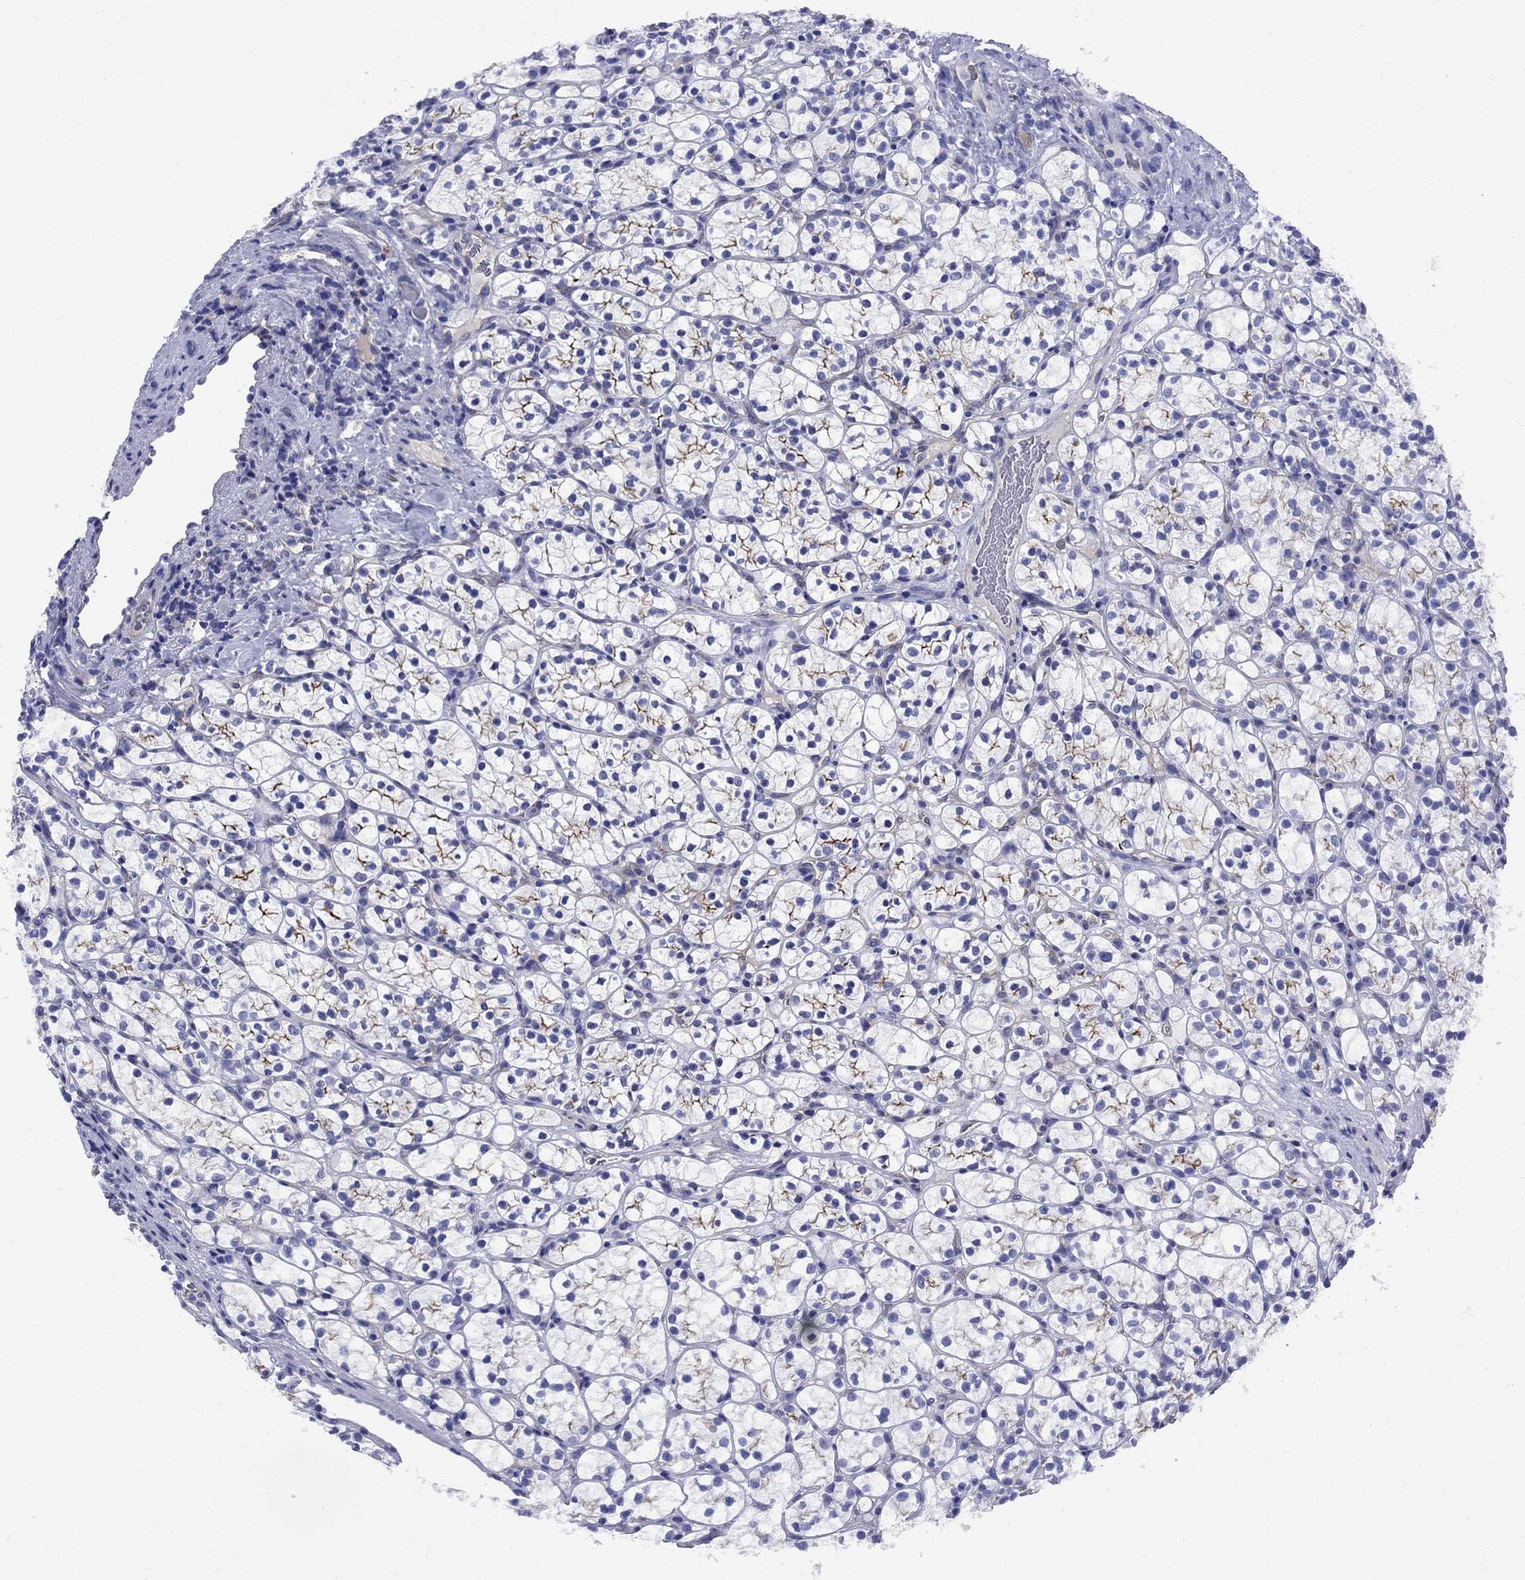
{"staining": {"intensity": "negative", "quantity": "none", "location": "none"}, "tissue": "renal cancer", "cell_type": "Tumor cells", "image_type": "cancer", "snomed": [{"axis": "morphology", "description": "Adenocarcinoma, NOS"}, {"axis": "topography", "description": "Kidney"}], "caption": "The immunohistochemistry micrograph has no significant expression in tumor cells of renal adenocarcinoma tissue. (Stains: DAB (3,3'-diaminobenzidine) immunohistochemistry (IHC) with hematoxylin counter stain, Microscopy: brightfield microscopy at high magnification).", "gene": "SMCP", "patient": {"sex": "female", "age": 89}}